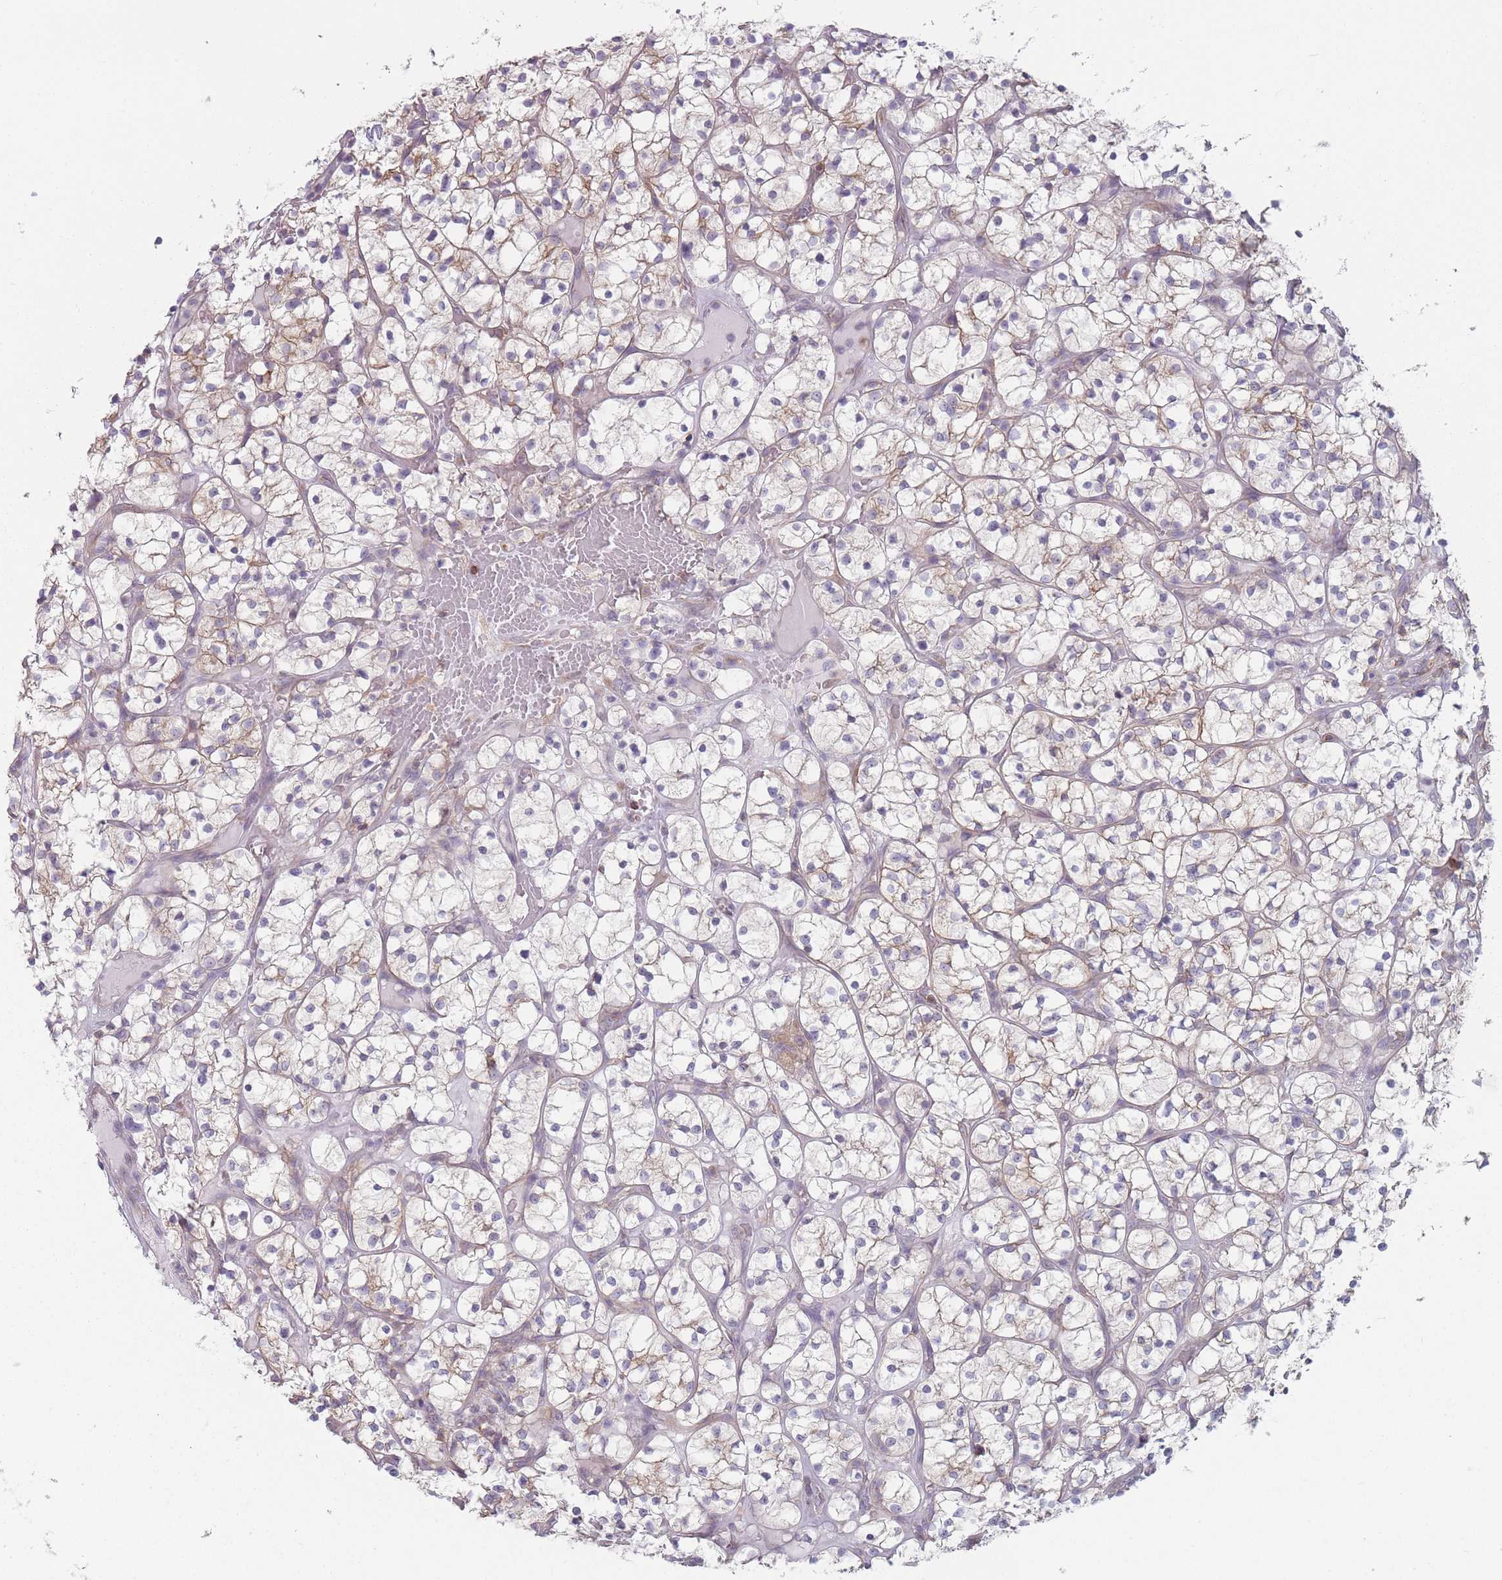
{"staining": {"intensity": "negative", "quantity": "none", "location": "none"}, "tissue": "renal cancer", "cell_type": "Tumor cells", "image_type": "cancer", "snomed": [{"axis": "morphology", "description": "Adenocarcinoma, NOS"}, {"axis": "topography", "description": "Kidney"}], "caption": "IHC micrograph of neoplastic tissue: human renal cancer (adenocarcinoma) stained with DAB (3,3'-diaminobenzidine) demonstrates no significant protein positivity in tumor cells.", "gene": "HSBP1L1", "patient": {"sex": "female", "age": 64}}